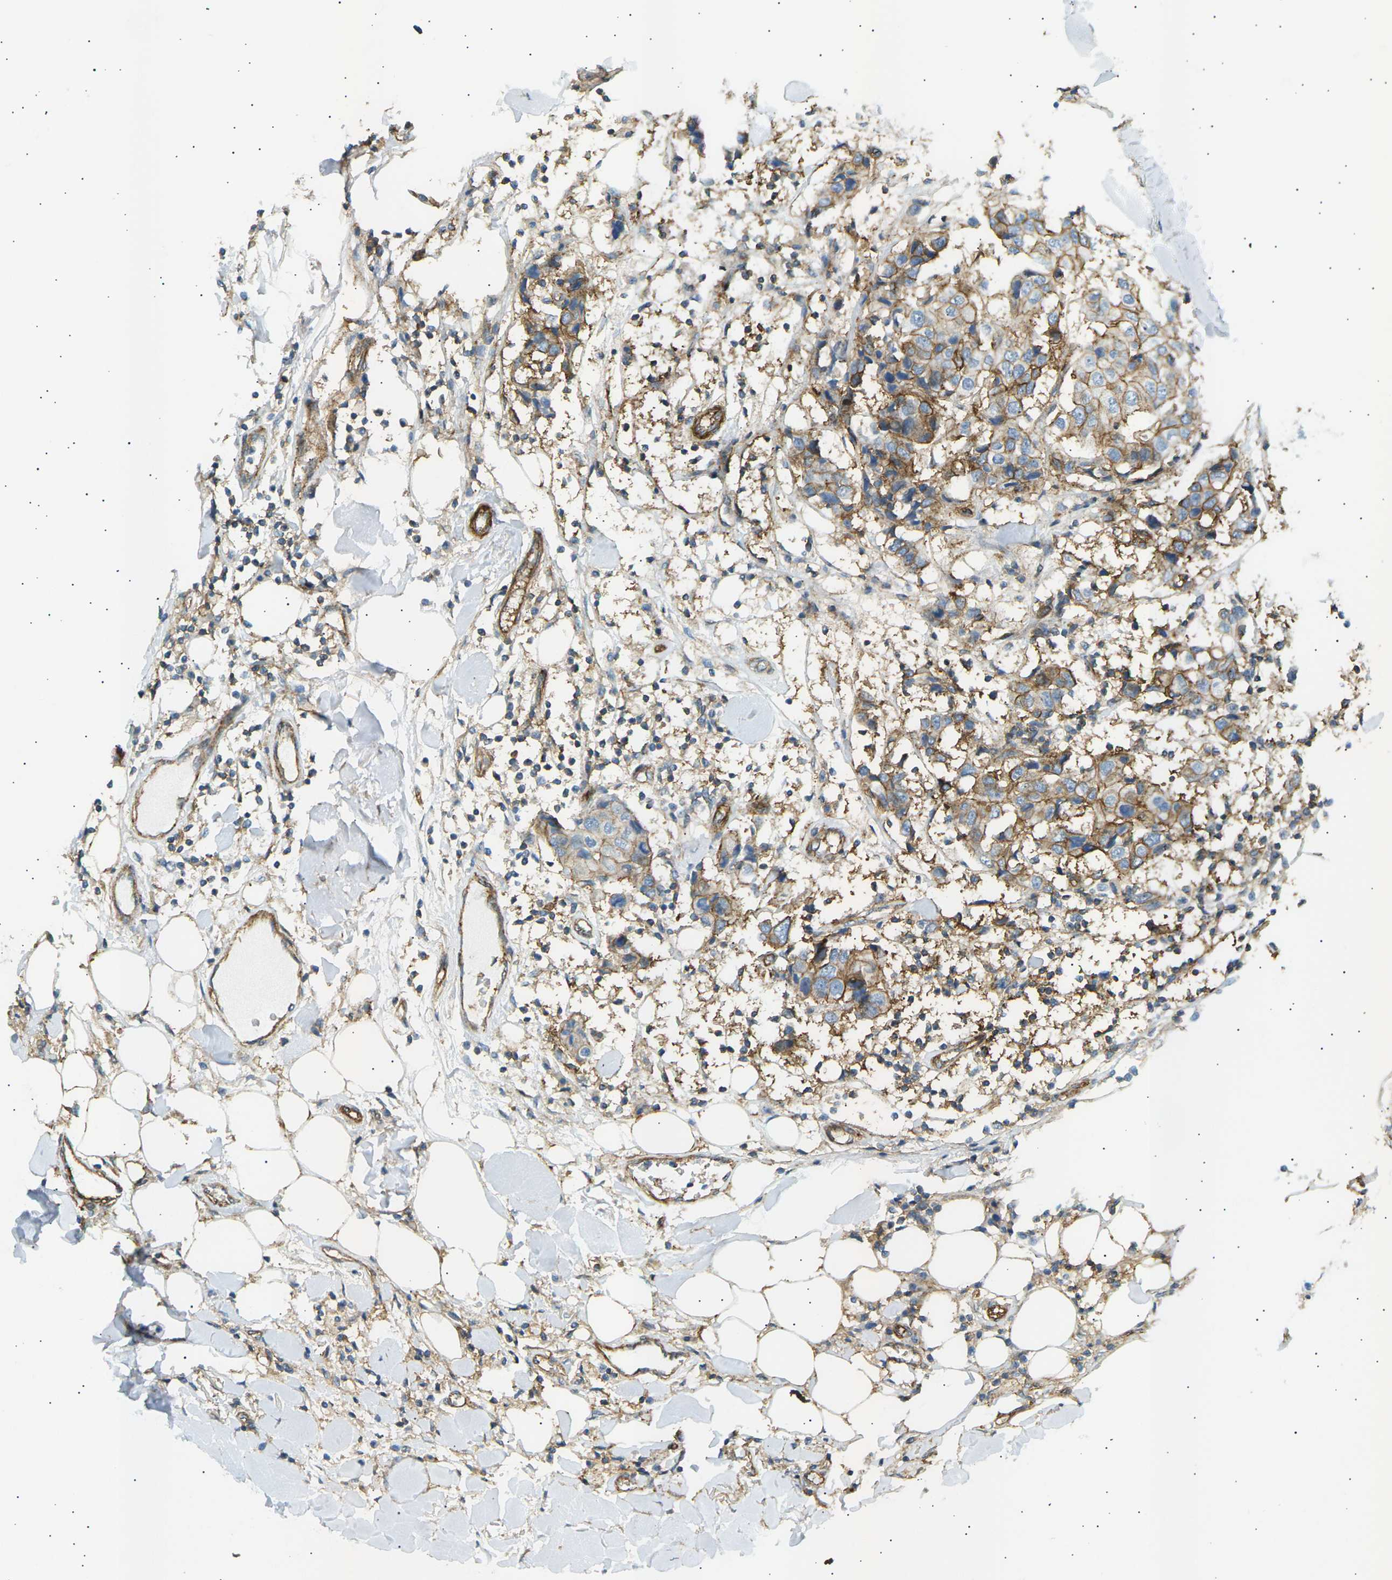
{"staining": {"intensity": "moderate", "quantity": "25%-75%", "location": "cytoplasmic/membranous"}, "tissue": "breast cancer", "cell_type": "Tumor cells", "image_type": "cancer", "snomed": [{"axis": "morphology", "description": "Duct carcinoma"}, {"axis": "topography", "description": "Breast"}], "caption": "Tumor cells demonstrate medium levels of moderate cytoplasmic/membranous expression in about 25%-75% of cells in human breast cancer. Nuclei are stained in blue.", "gene": "ATP2B4", "patient": {"sex": "female", "age": 80}}